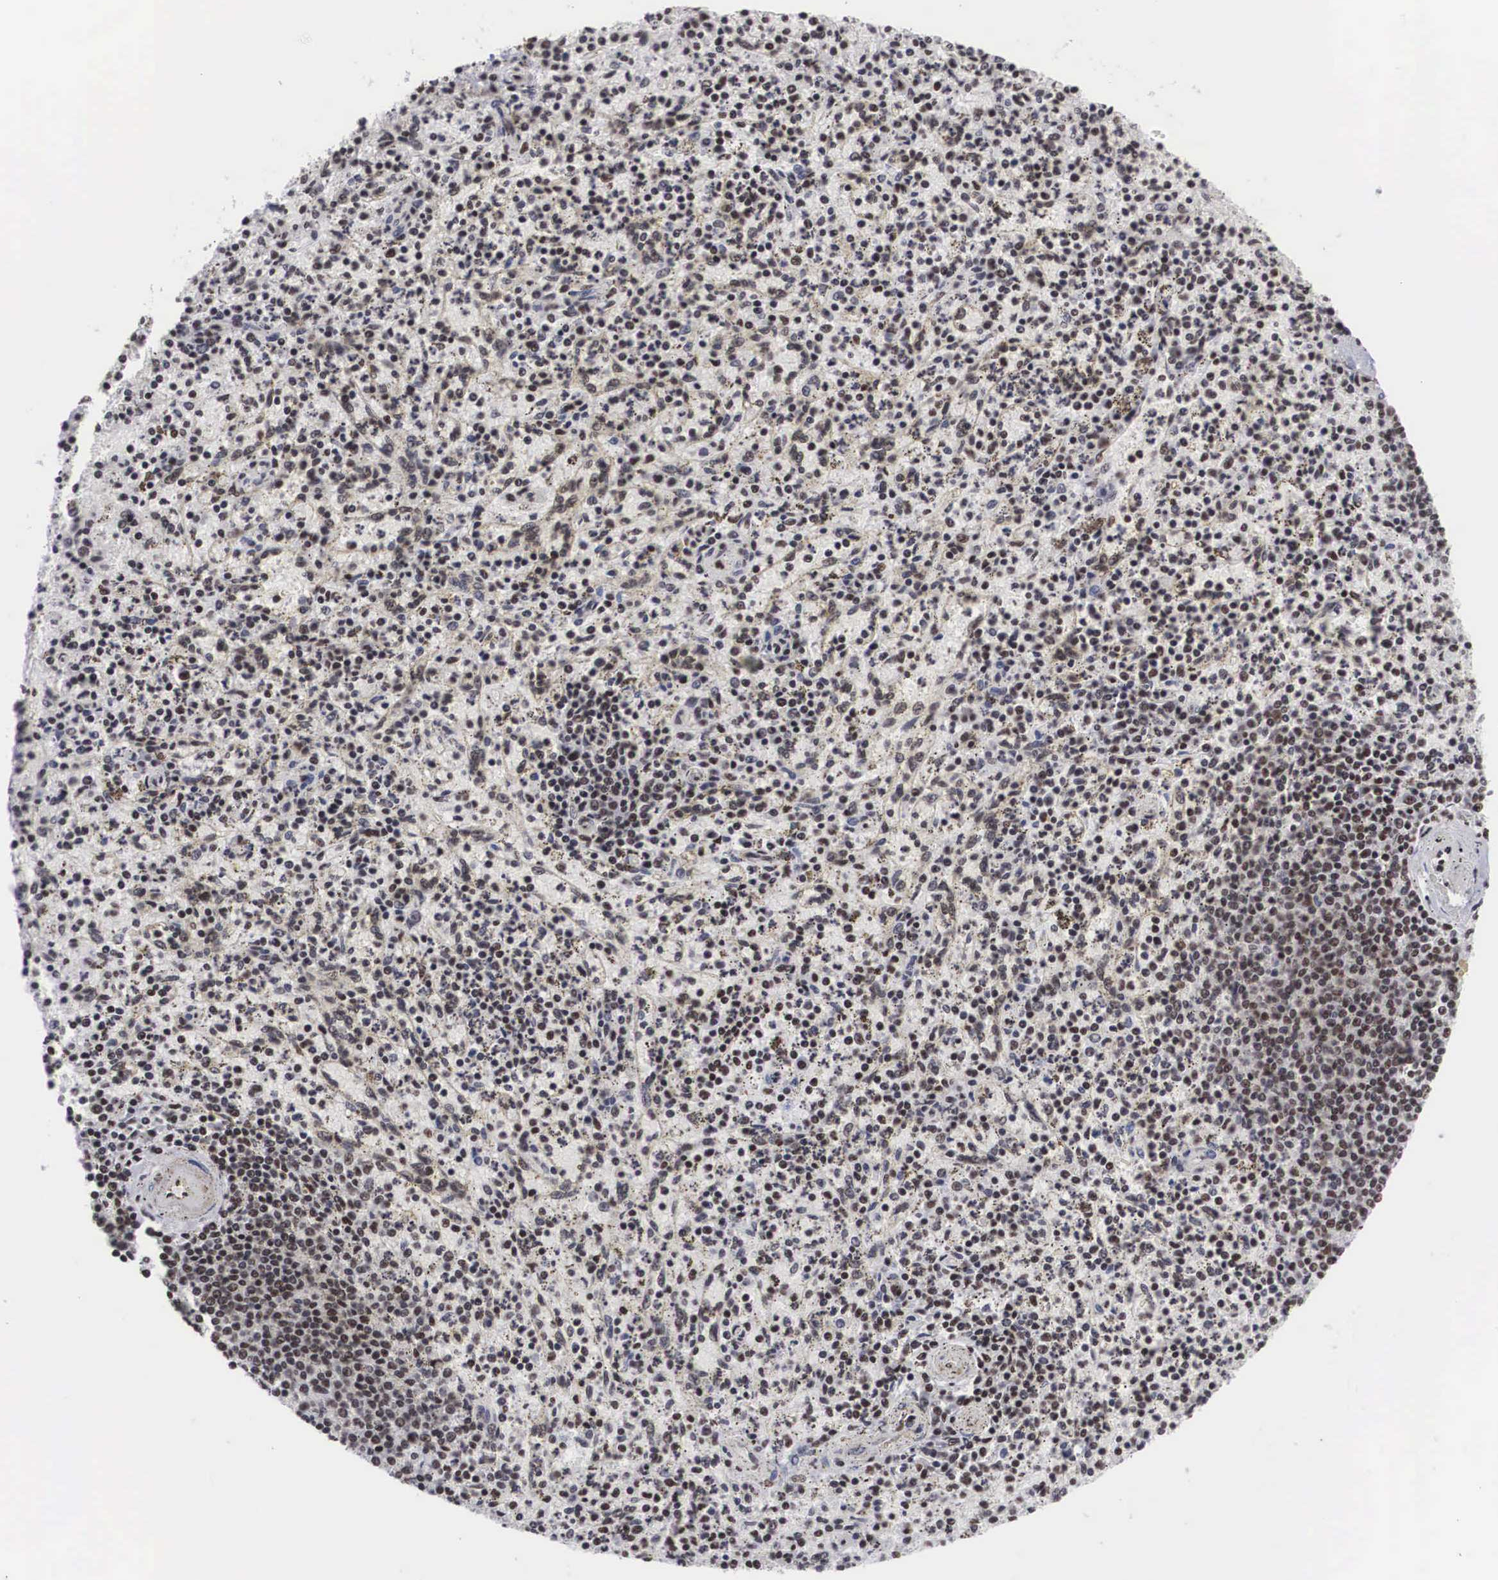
{"staining": {"intensity": "moderate", "quantity": "25%-75%", "location": "nuclear"}, "tissue": "spleen", "cell_type": "Cells in red pulp", "image_type": "normal", "snomed": [{"axis": "morphology", "description": "Normal tissue, NOS"}, {"axis": "topography", "description": "Spleen"}], "caption": "Normal spleen exhibits moderate nuclear expression in about 25%-75% of cells in red pulp, visualized by immunohistochemistry. The staining is performed using DAB brown chromogen to label protein expression. The nuclei are counter-stained blue using hematoxylin.", "gene": "ACIN1", "patient": {"sex": "male", "age": 72}}